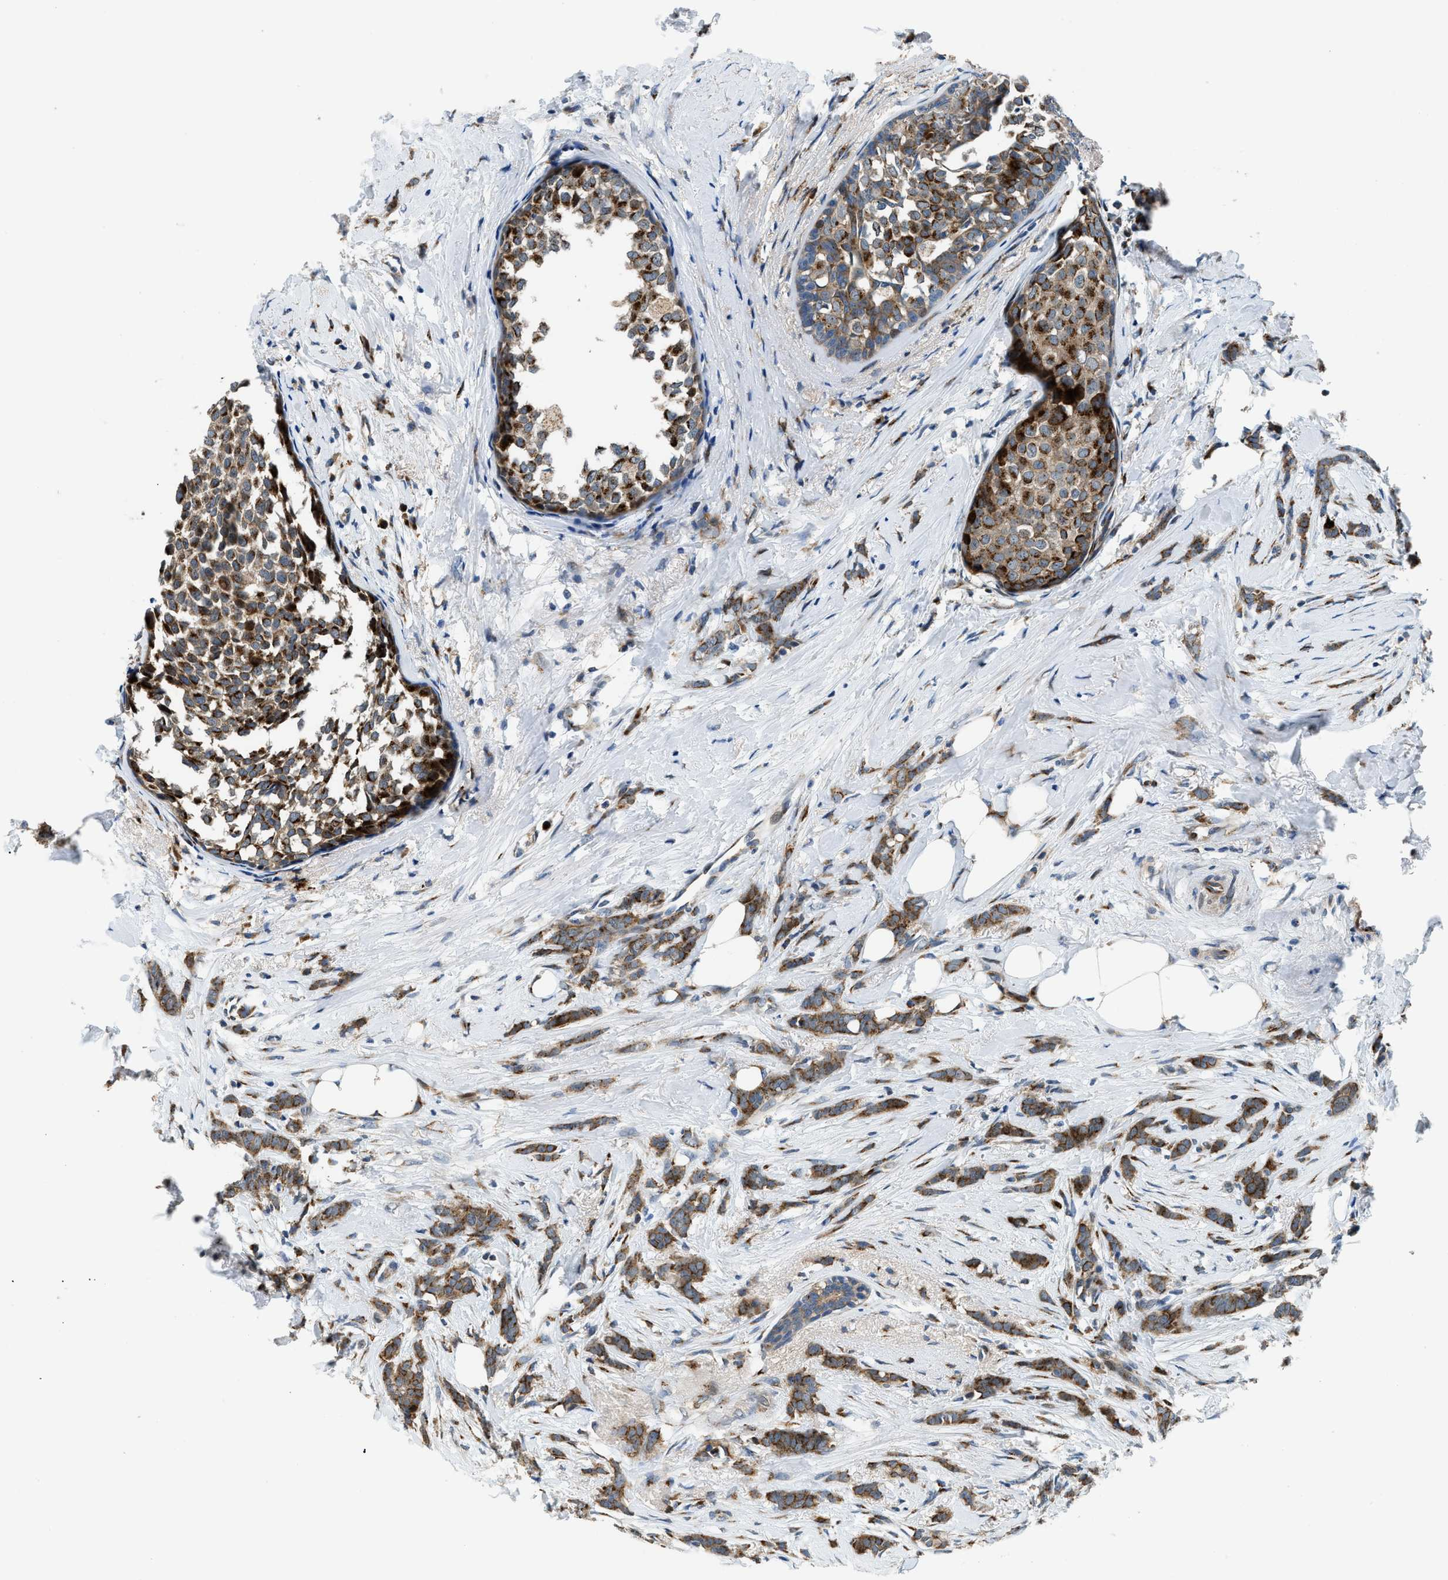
{"staining": {"intensity": "moderate", "quantity": ">75%", "location": "cytoplasmic/membranous"}, "tissue": "breast cancer", "cell_type": "Tumor cells", "image_type": "cancer", "snomed": [{"axis": "morphology", "description": "Lobular carcinoma, in situ"}, {"axis": "morphology", "description": "Lobular carcinoma"}, {"axis": "topography", "description": "Breast"}], "caption": "Brown immunohistochemical staining in breast cancer shows moderate cytoplasmic/membranous positivity in about >75% of tumor cells.", "gene": "FUT8", "patient": {"sex": "female", "age": 41}}